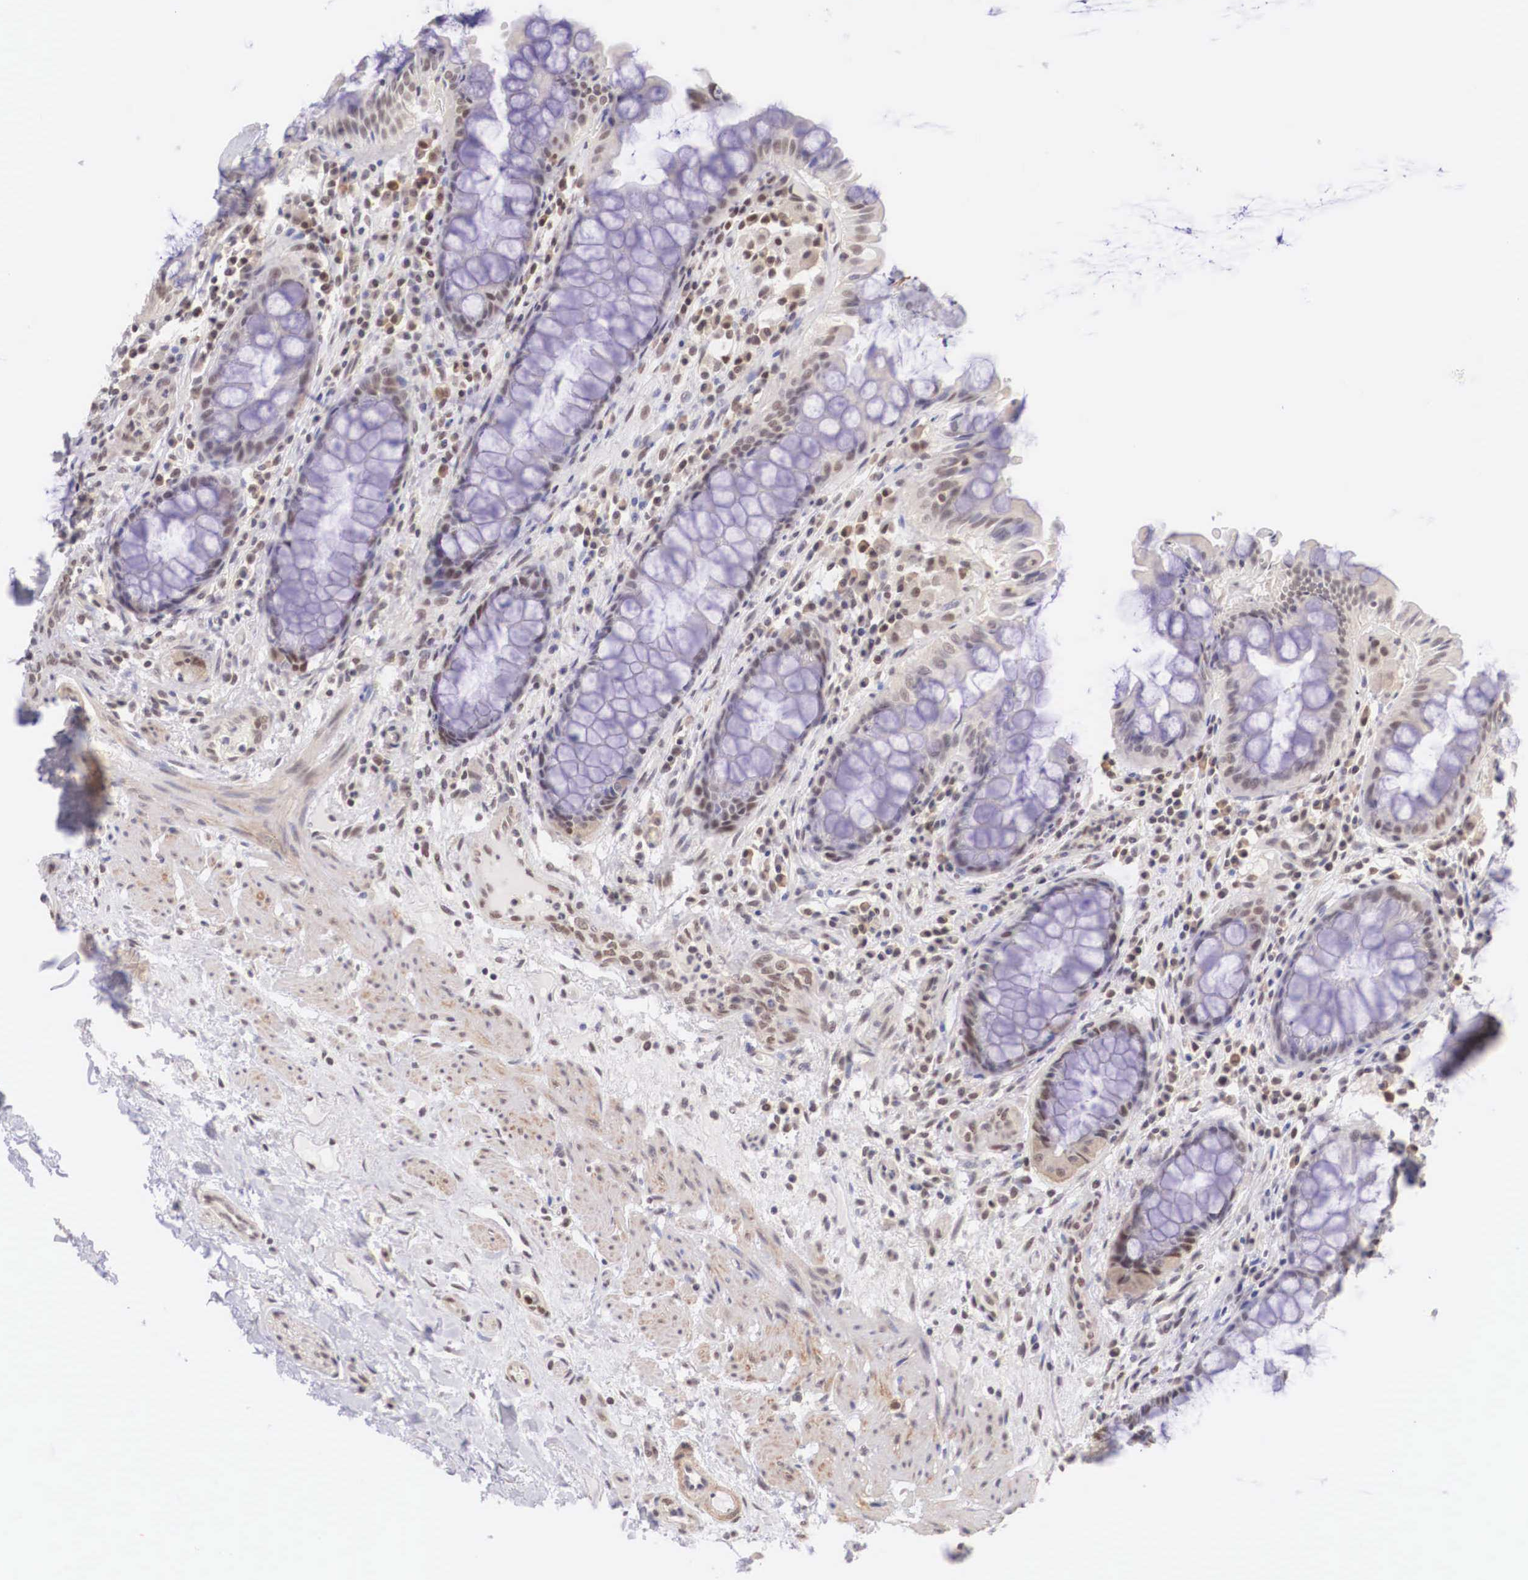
{"staining": {"intensity": "weak", "quantity": "25%-75%", "location": "nuclear"}, "tissue": "rectum", "cell_type": "Glandular cells", "image_type": "normal", "snomed": [{"axis": "morphology", "description": "Normal tissue, NOS"}, {"axis": "topography", "description": "Rectum"}], "caption": "The immunohistochemical stain labels weak nuclear positivity in glandular cells of benign rectum. The staining was performed using DAB to visualize the protein expression in brown, while the nuclei were stained in blue with hematoxylin (Magnification: 20x).", "gene": "ZNF275", "patient": {"sex": "female", "age": 75}}